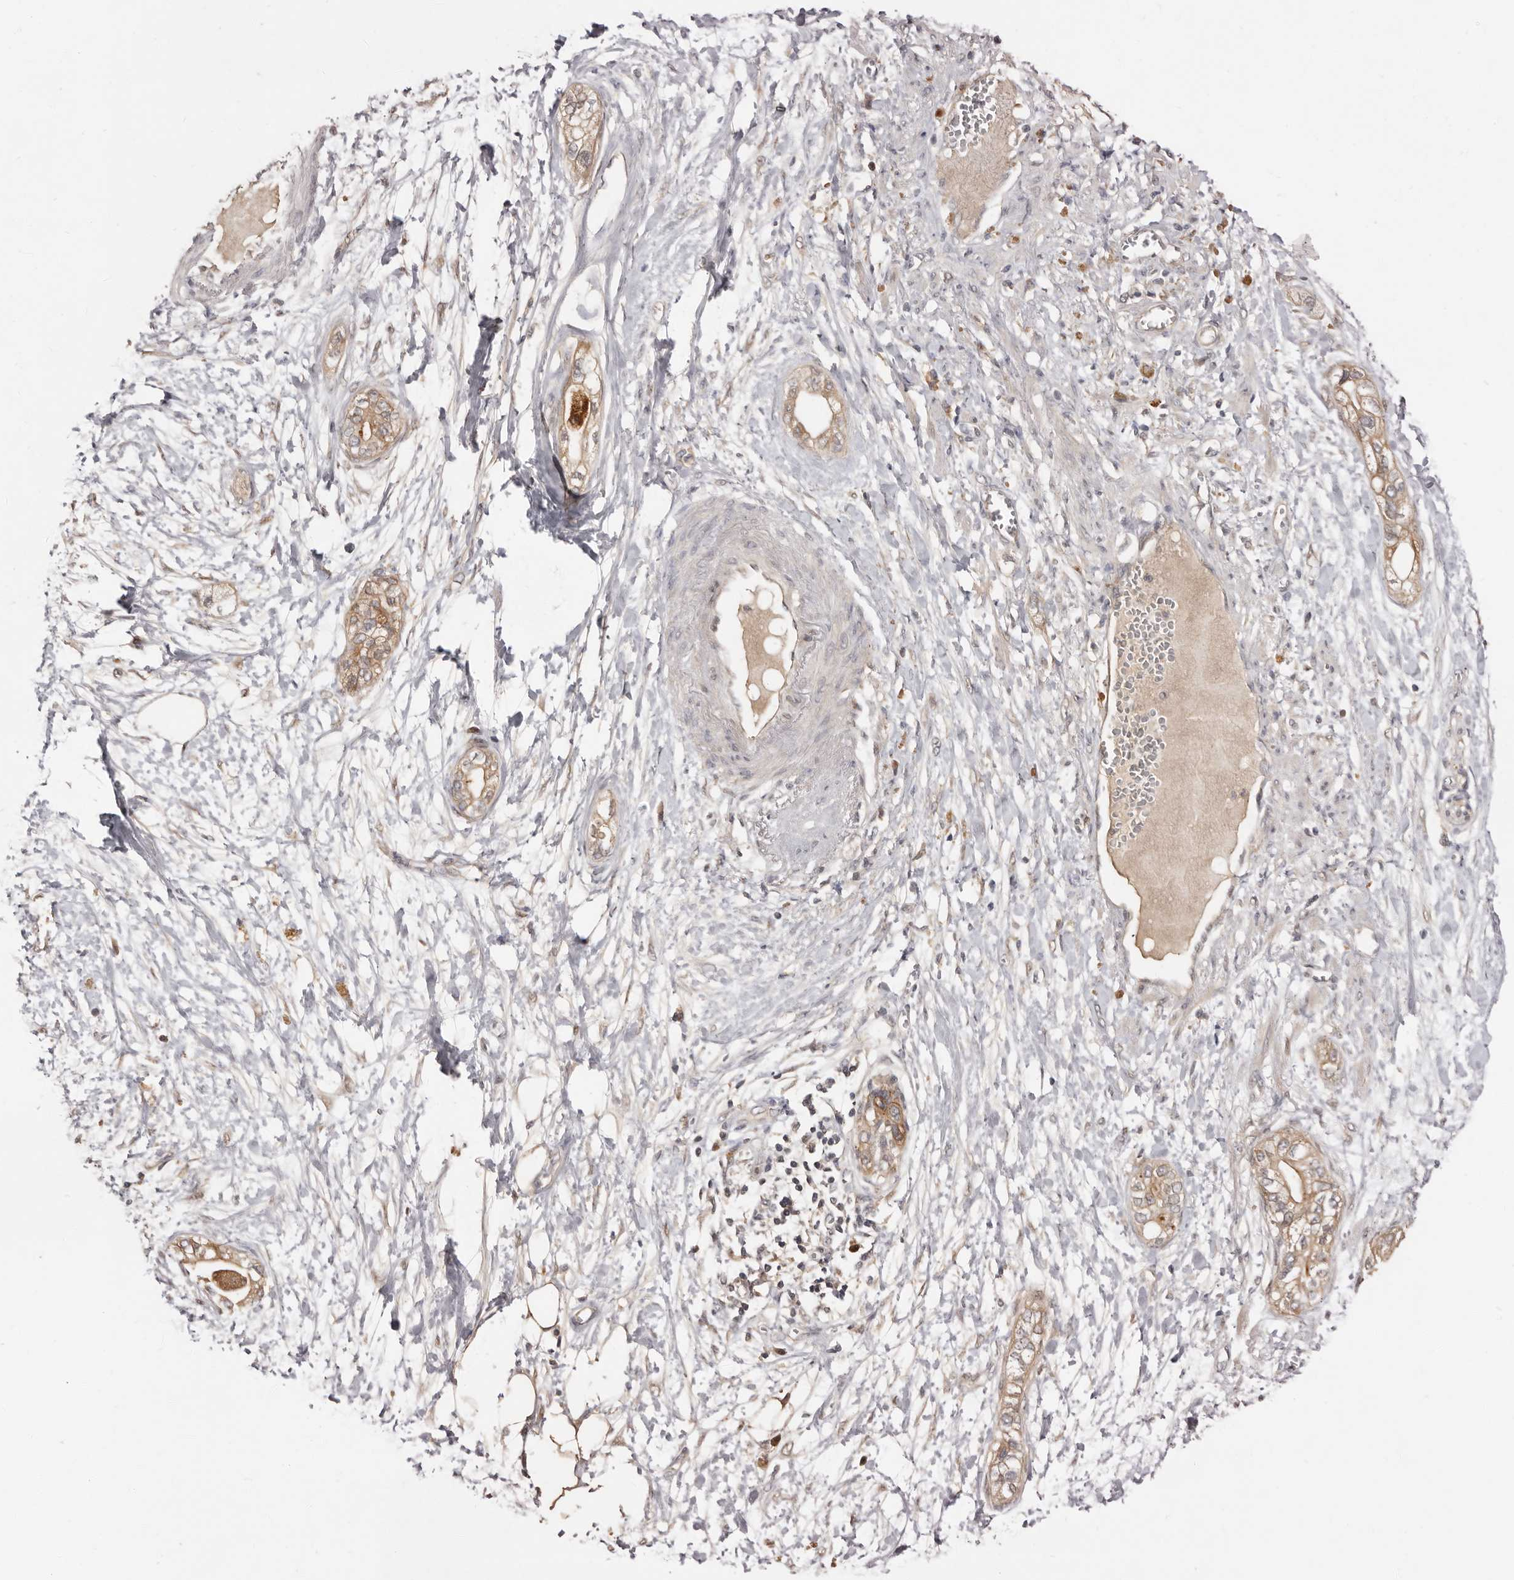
{"staining": {"intensity": "moderate", "quantity": ">75%", "location": "cytoplasmic/membranous"}, "tissue": "pancreatic cancer", "cell_type": "Tumor cells", "image_type": "cancer", "snomed": [{"axis": "morphology", "description": "Adenocarcinoma, NOS"}, {"axis": "topography", "description": "Pancreas"}], "caption": "Moderate cytoplasmic/membranous positivity is identified in approximately >75% of tumor cells in adenocarcinoma (pancreatic). The staining was performed using DAB, with brown indicating positive protein expression. Nuclei are stained blue with hematoxylin.", "gene": "INAVA", "patient": {"sex": "male", "age": 68}}